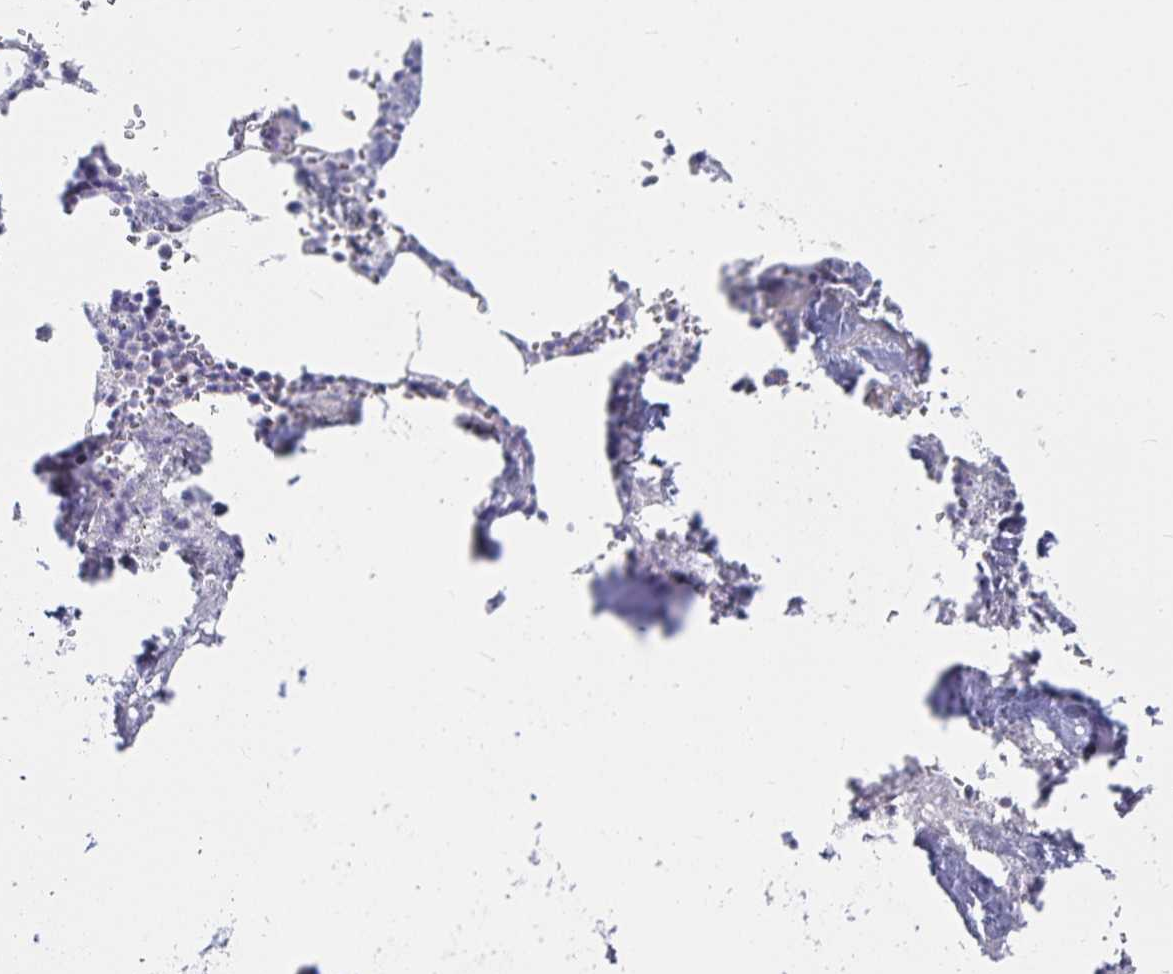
{"staining": {"intensity": "negative", "quantity": "none", "location": "none"}, "tissue": "bone marrow", "cell_type": "Hematopoietic cells", "image_type": "normal", "snomed": [{"axis": "morphology", "description": "Normal tissue, NOS"}, {"axis": "topography", "description": "Bone marrow"}], "caption": "An IHC image of unremarkable bone marrow is shown. There is no staining in hematopoietic cells of bone marrow. (DAB (3,3'-diaminobenzidine) IHC, high magnification).", "gene": "SFTPA1", "patient": {"sex": "male", "age": 54}}